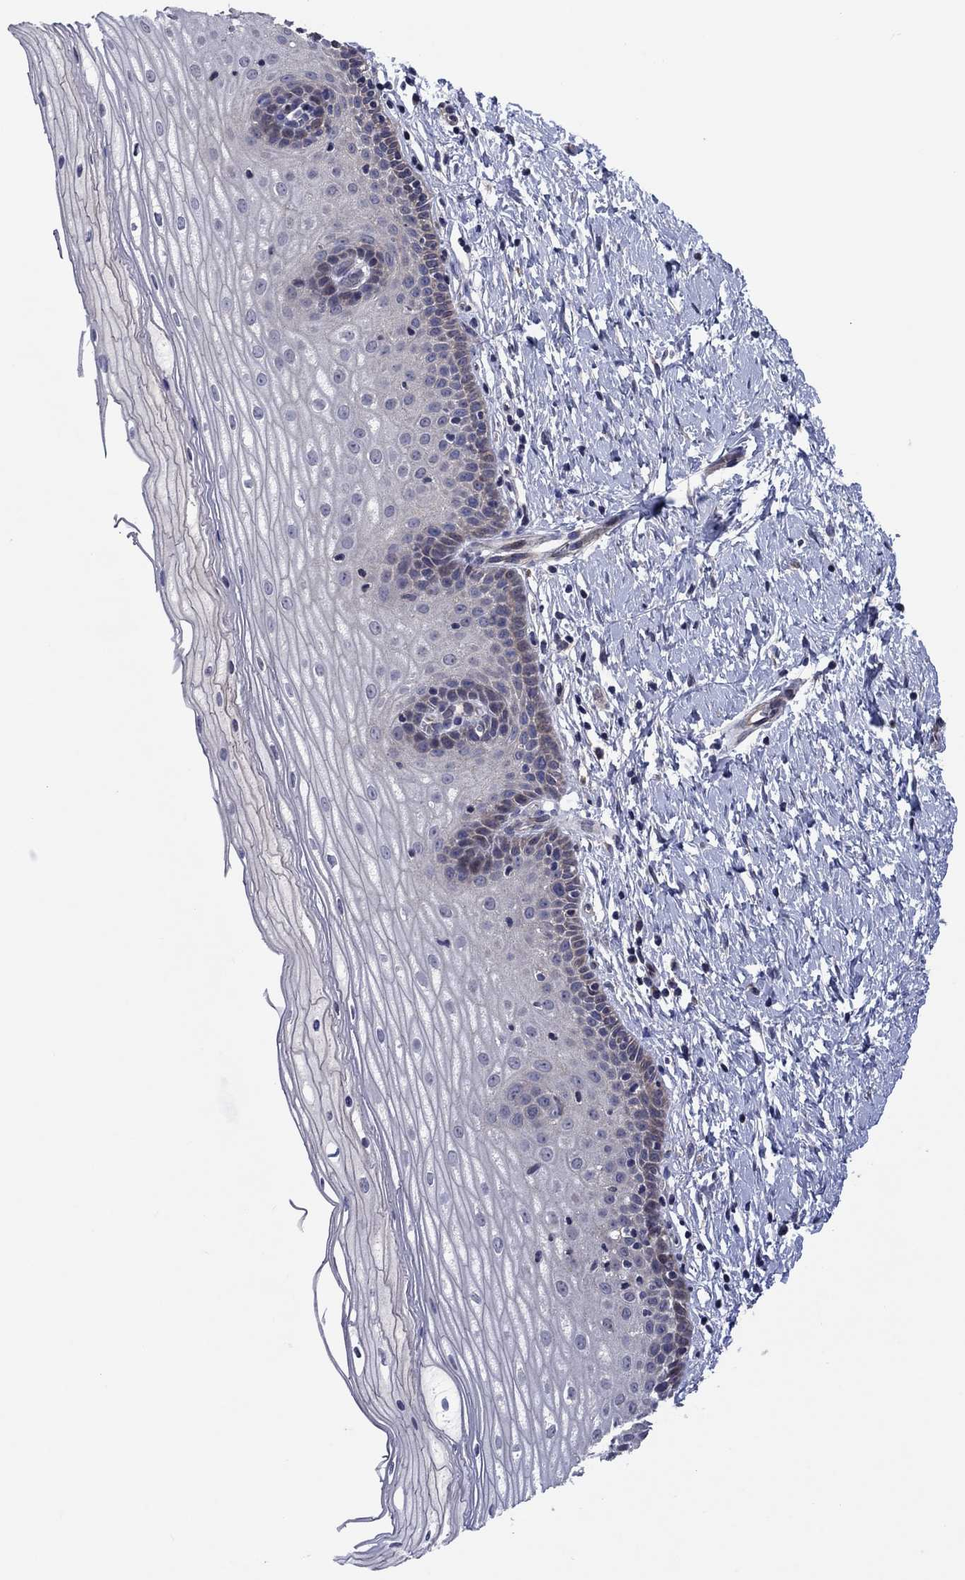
{"staining": {"intensity": "negative", "quantity": "none", "location": "none"}, "tissue": "cervix", "cell_type": "Squamous epithelial cells", "image_type": "normal", "snomed": [{"axis": "morphology", "description": "Normal tissue, NOS"}, {"axis": "topography", "description": "Cervix"}], "caption": "Immunohistochemistry (IHC) of normal human cervix demonstrates no expression in squamous epithelial cells. (DAB immunohistochemistry, high magnification).", "gene": "MSRB1", "patient": {"sex": "female", "age": 37}}